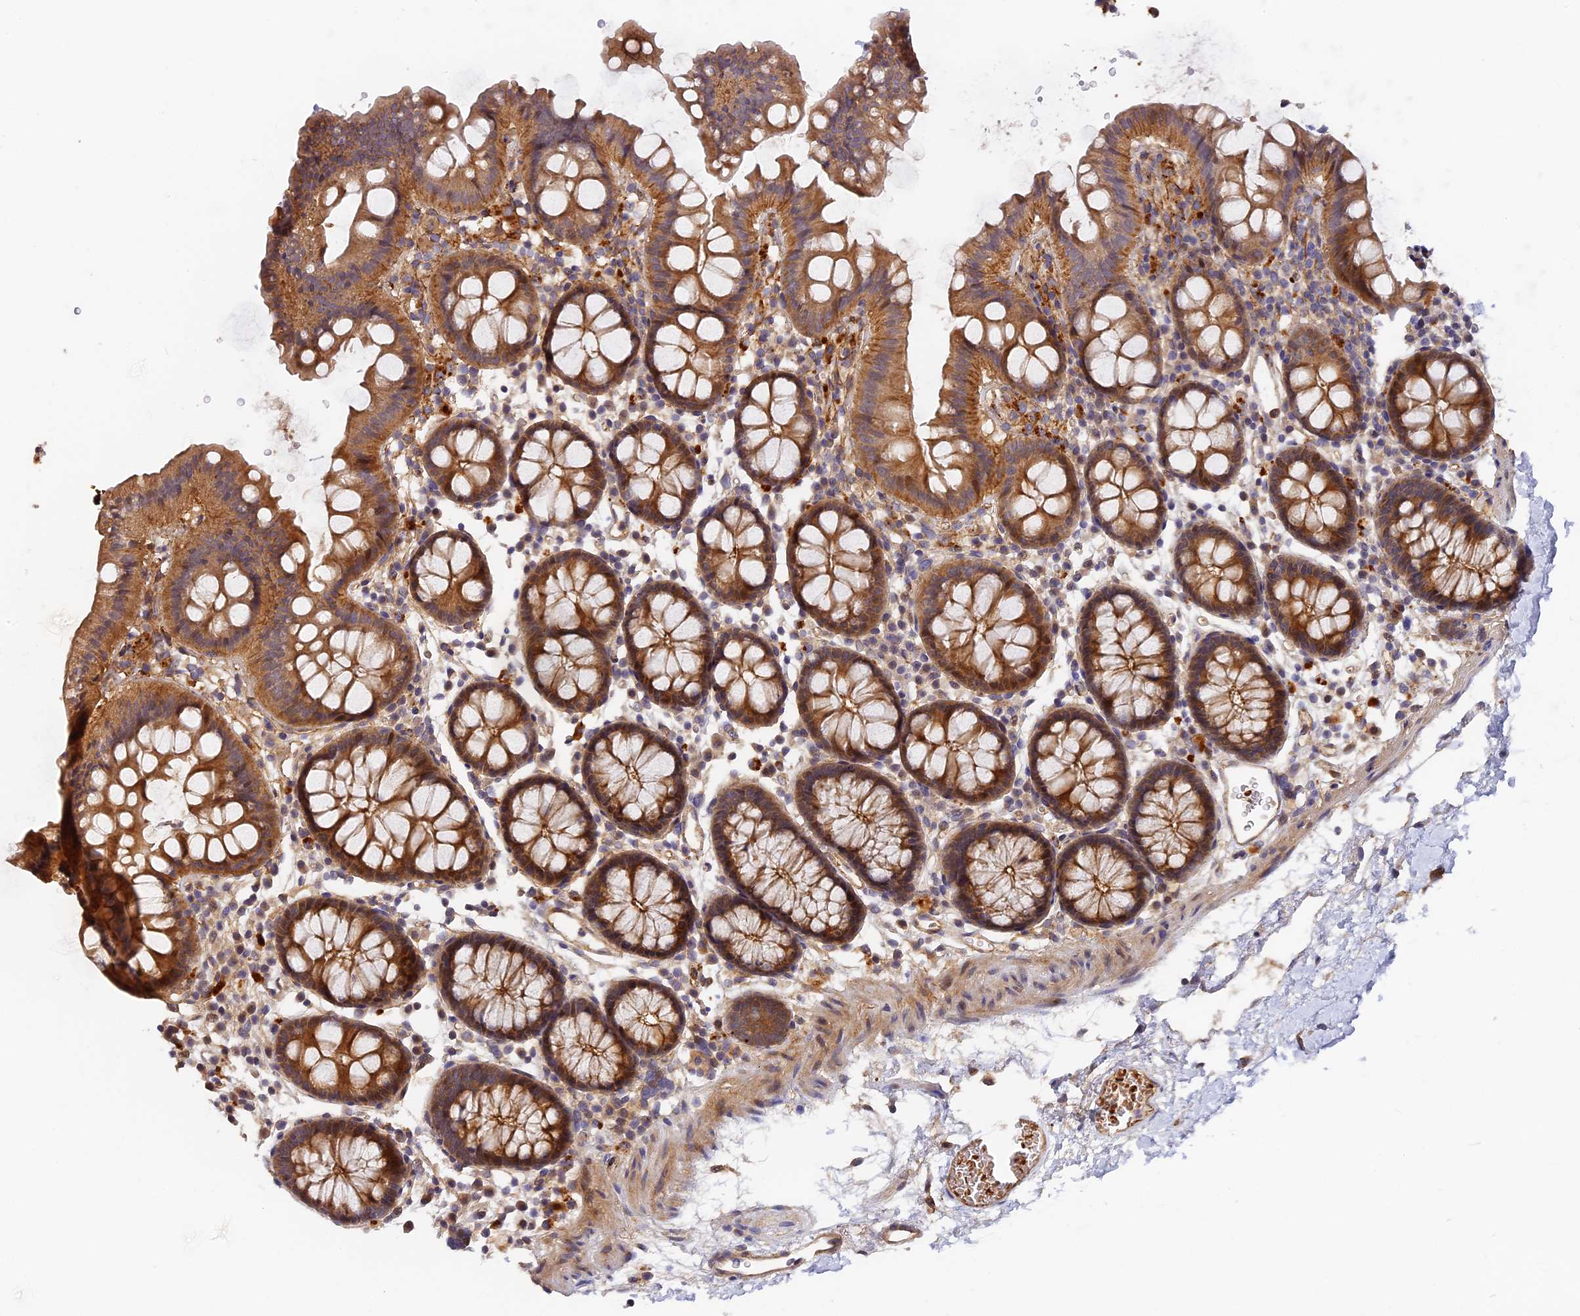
{"staining": {"intensity": "moderate", "quantity": ">75%", "location": "cytoplasmic/membranous"}, "tissue": "colon", "cell_type": "Endothelial cells", "image_type": "normal", "snomed": [{"axis": "morphology", "description": "Normal tissue, NOS"}, {"axis": "topography", "description": "Colon"}], "caption": "Brown immunohistochemical staining in normal human colon exhibits moderate cytoplasmic/membranous staining in approximately >75% of endothelial cells.", "gene": "MISP3", "patient": {"sex": "male", "age": 75}}